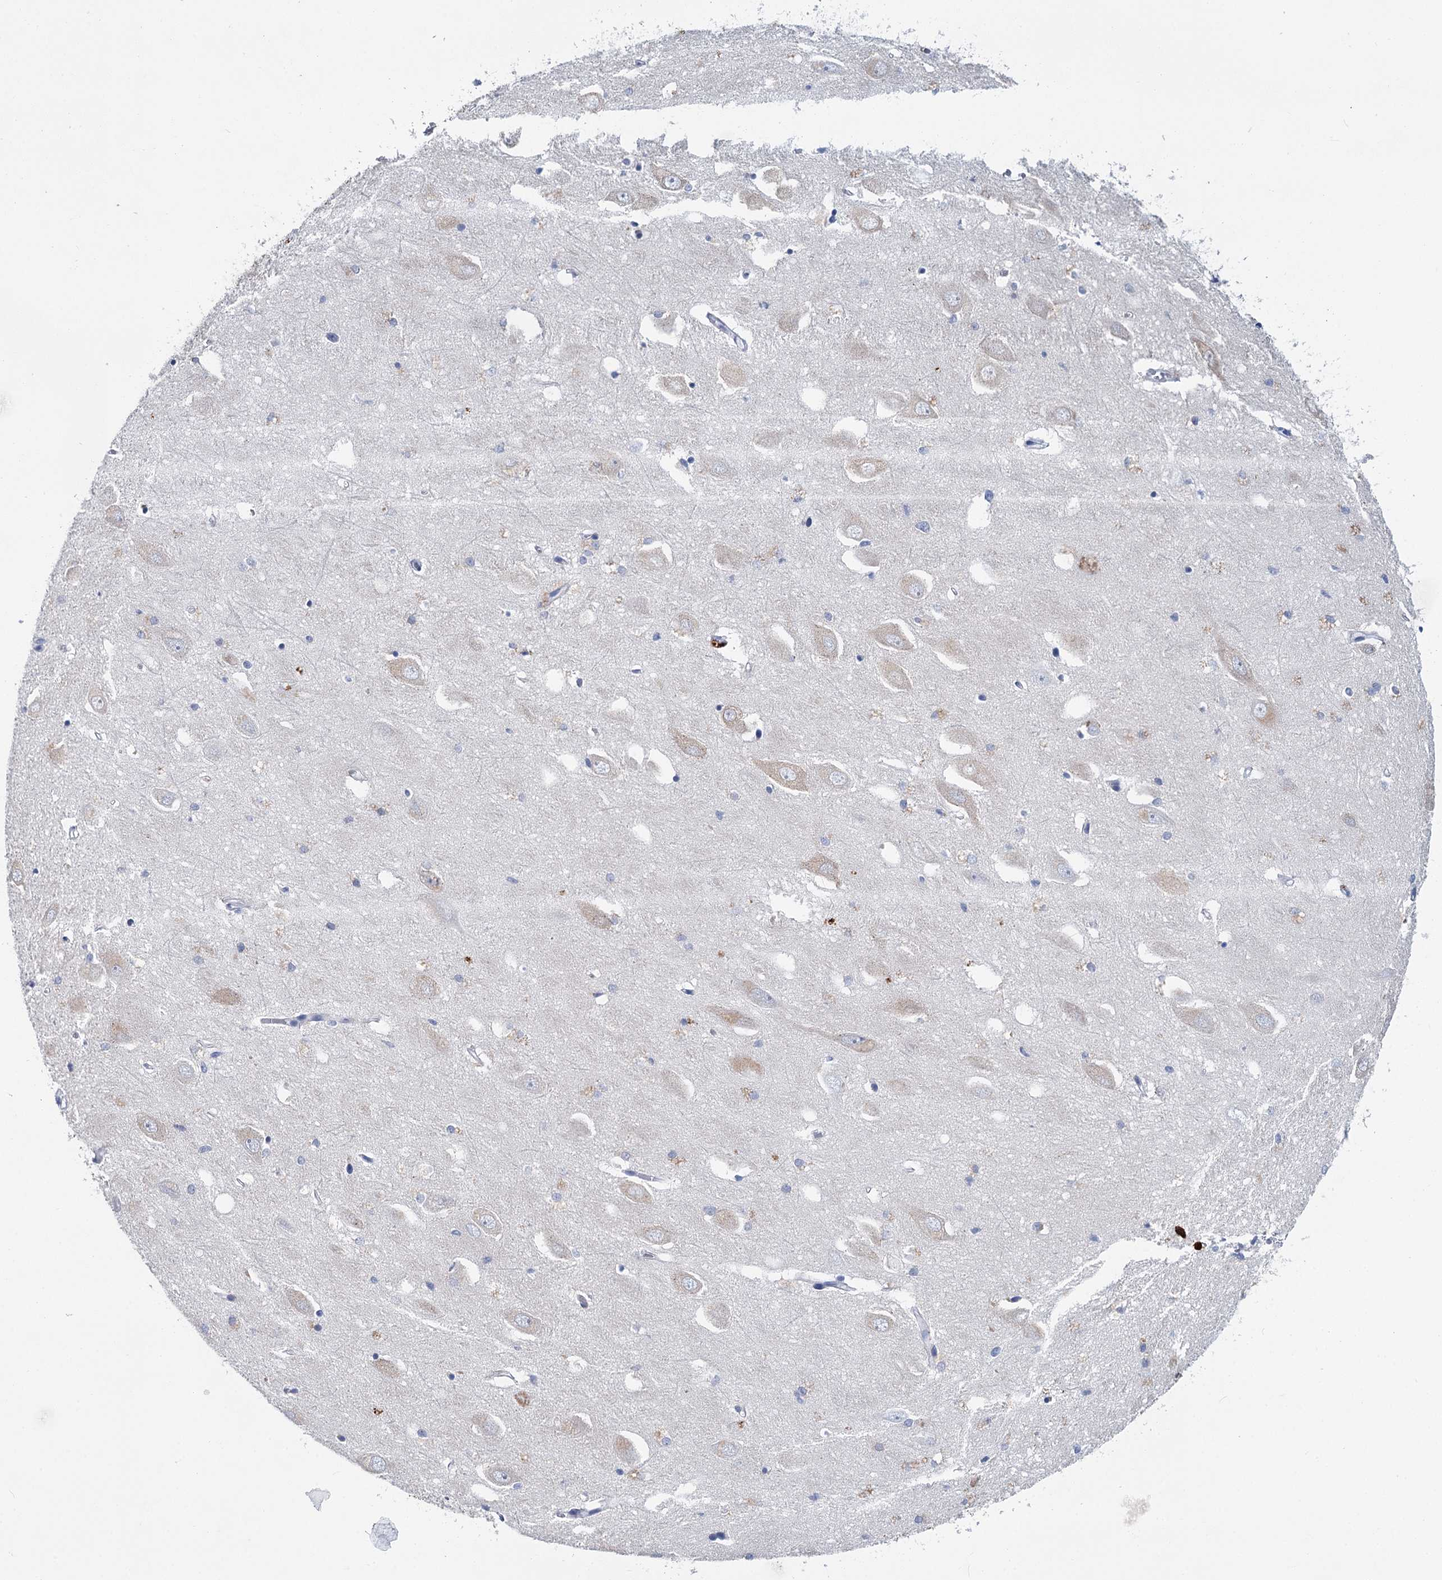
{"staining": {"intensity": "negative", "quantity": "none", "location": "none"}, "tissue": "hippocampus", "cell_type": "Glial cells", "image_type": "normal", "snomed": [{"axis": "morphology", "description": "Normal tissue, NOS"}, {"axis": "topography", "description": "Hippocampus"}], "caption": "This histopathology image is of benign hippocampus stained with immunohistochemistry (IHC) to label a protein in brown with the nuclei are counter-stained blue. There is no expression in glial cells. (Brightfield microscopy of DAB (3,3'-diaminobenzidine) immunohistochemistry at high magnification).", "gene": "METTL7B", "patient": {"sex": "female", "age": 64}}